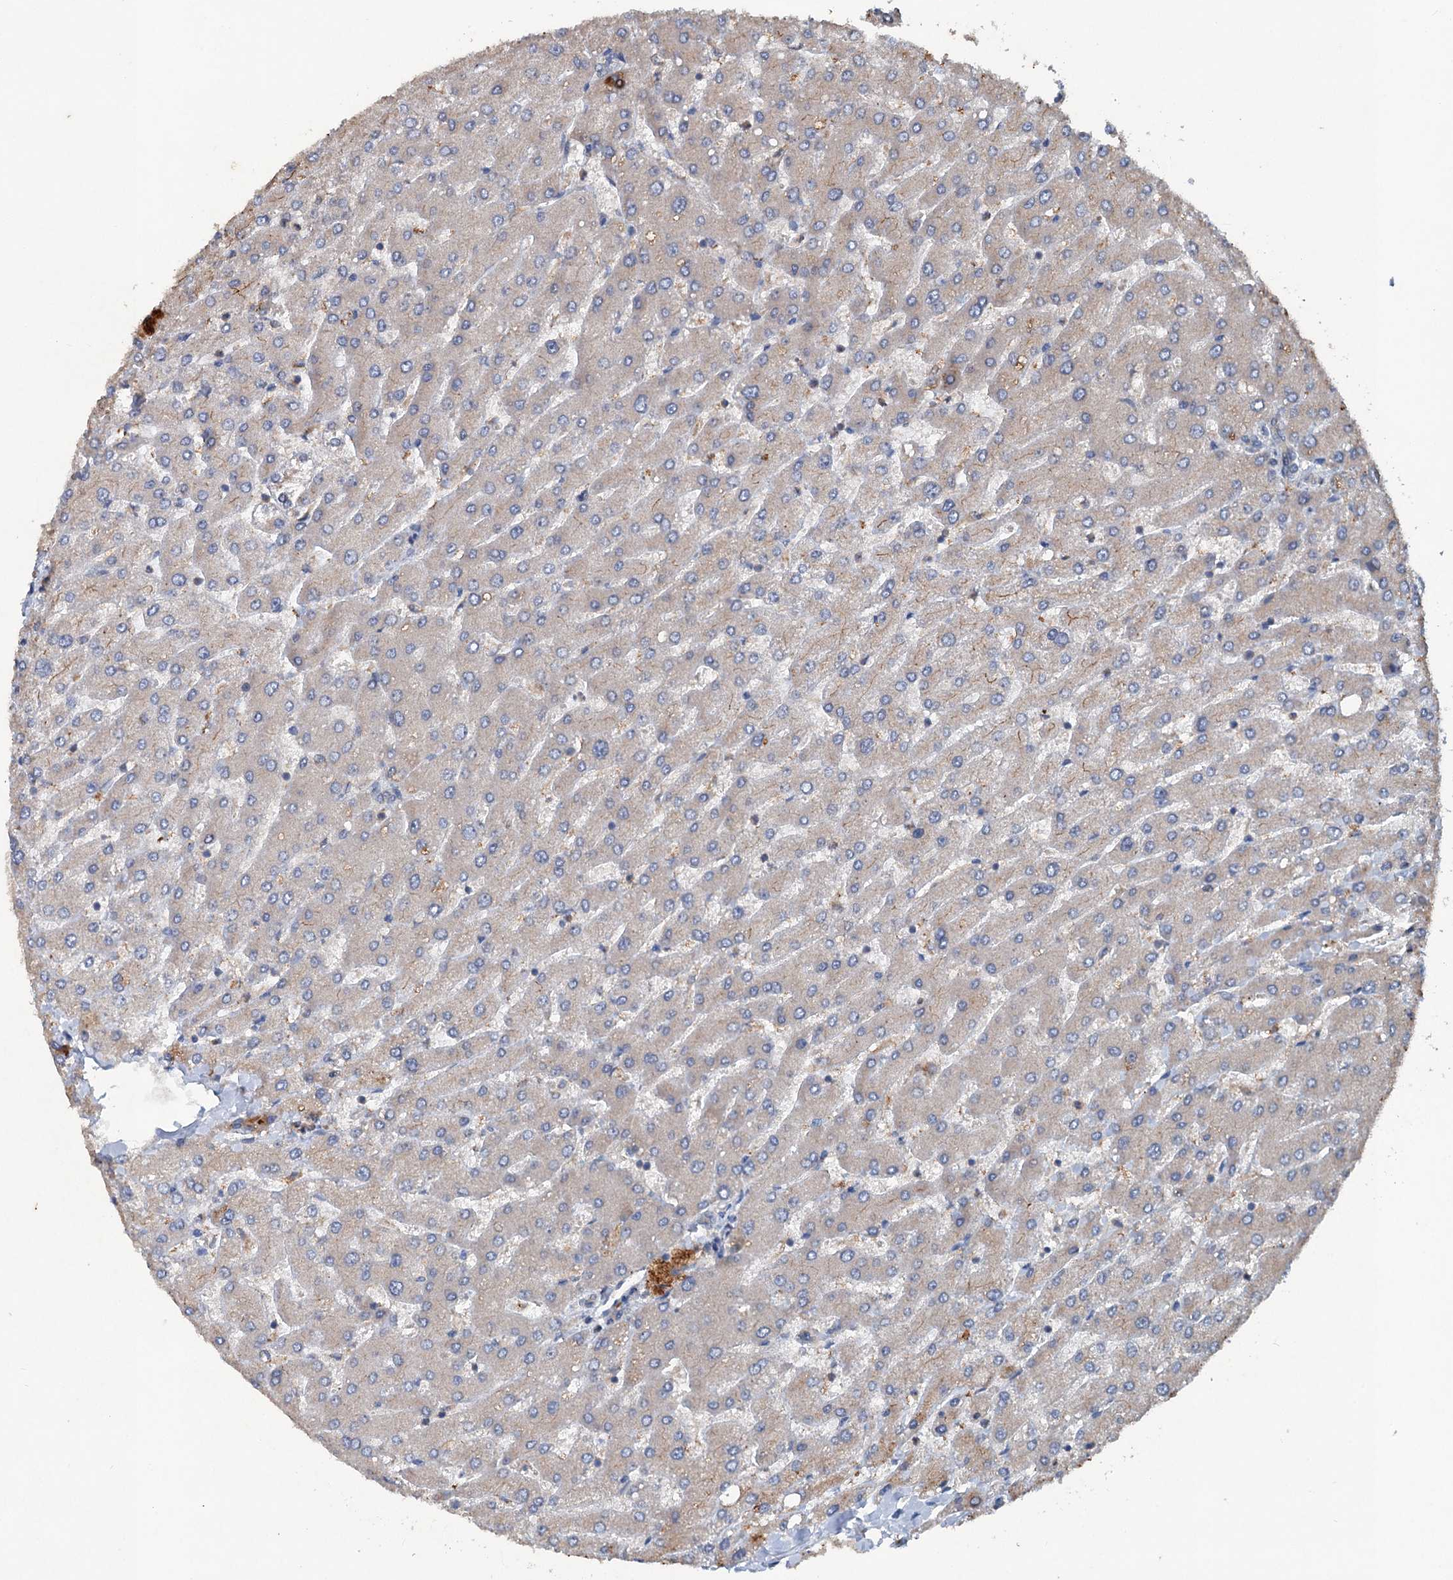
{"staining": {"intensity": "weak", "quantity": "25%-75%", "location": "cytoplasmic/membranous"}, "tissue": "liver", "cell_type": "Cholangiocytes", "image_type": "normal", "snomed": [{"axis": "morphology", "description": "Normal tissue, NOS"}, {"axis": "topography", "description": "Liver"}], "caption": "Cholangiocytes show low levels of weak cytoplasmic/membranous positivity in about 25%-75% of cells in unremarkable human liver.", "gene": "TAPBPL", "patient": {"sex": "male", "age": 55}}